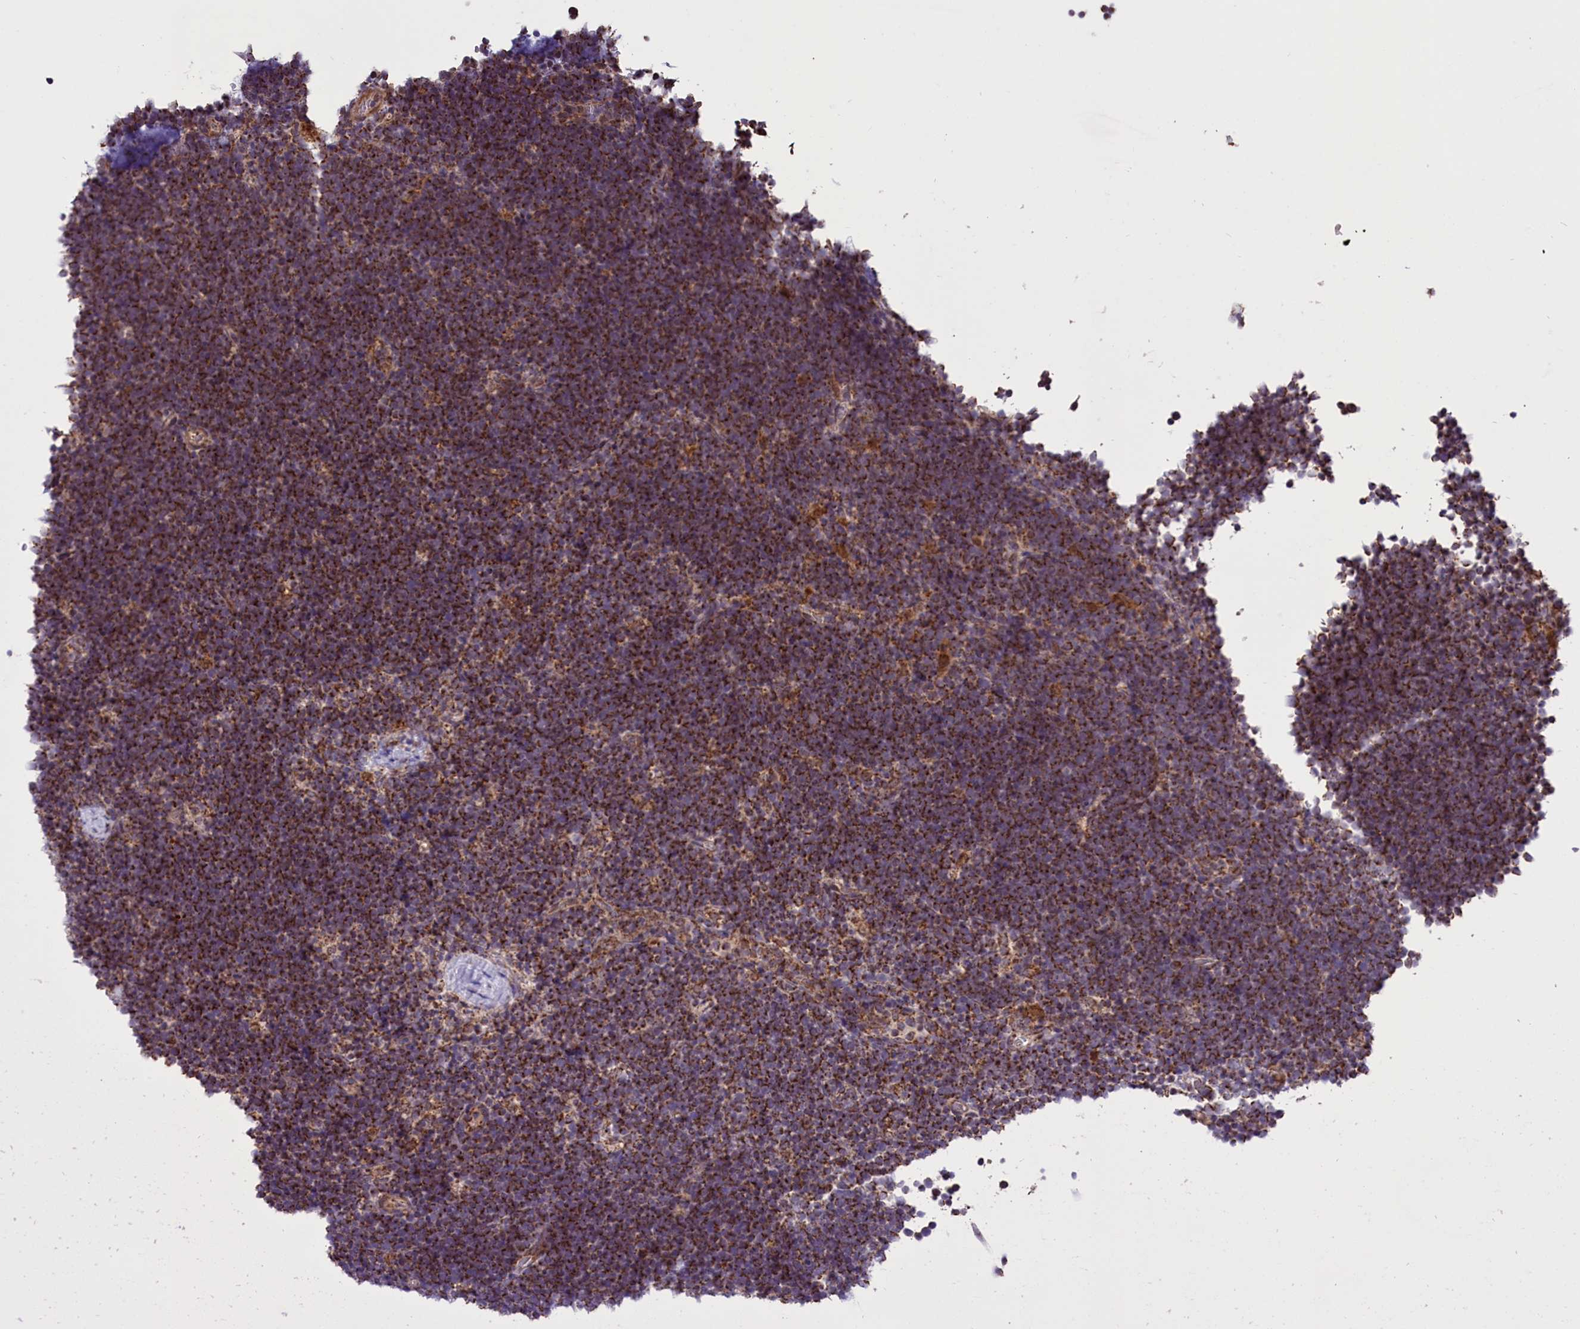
{"staining": {"intensity": "strong", "quantity": ">75%", "location": "cytoplasmic/membranous"}, "tissue": "lymphoma", "cell_type": "Tumor cells", "image_type": "cancer", "snomed": [{"axis": "morphology", "description": "Malignant lymphoma, non-Hodgkin's type, High grade"}, {"axis": "topography", "description": "Lymph node"}], "caption": "The image exhibits staining of lymphoma, revealing strong cytoplasmic/membranous protein staining (brown color) within tumor cells.", "gene": "GLRX5", "patient": {"sex": "male", "age": 13}}